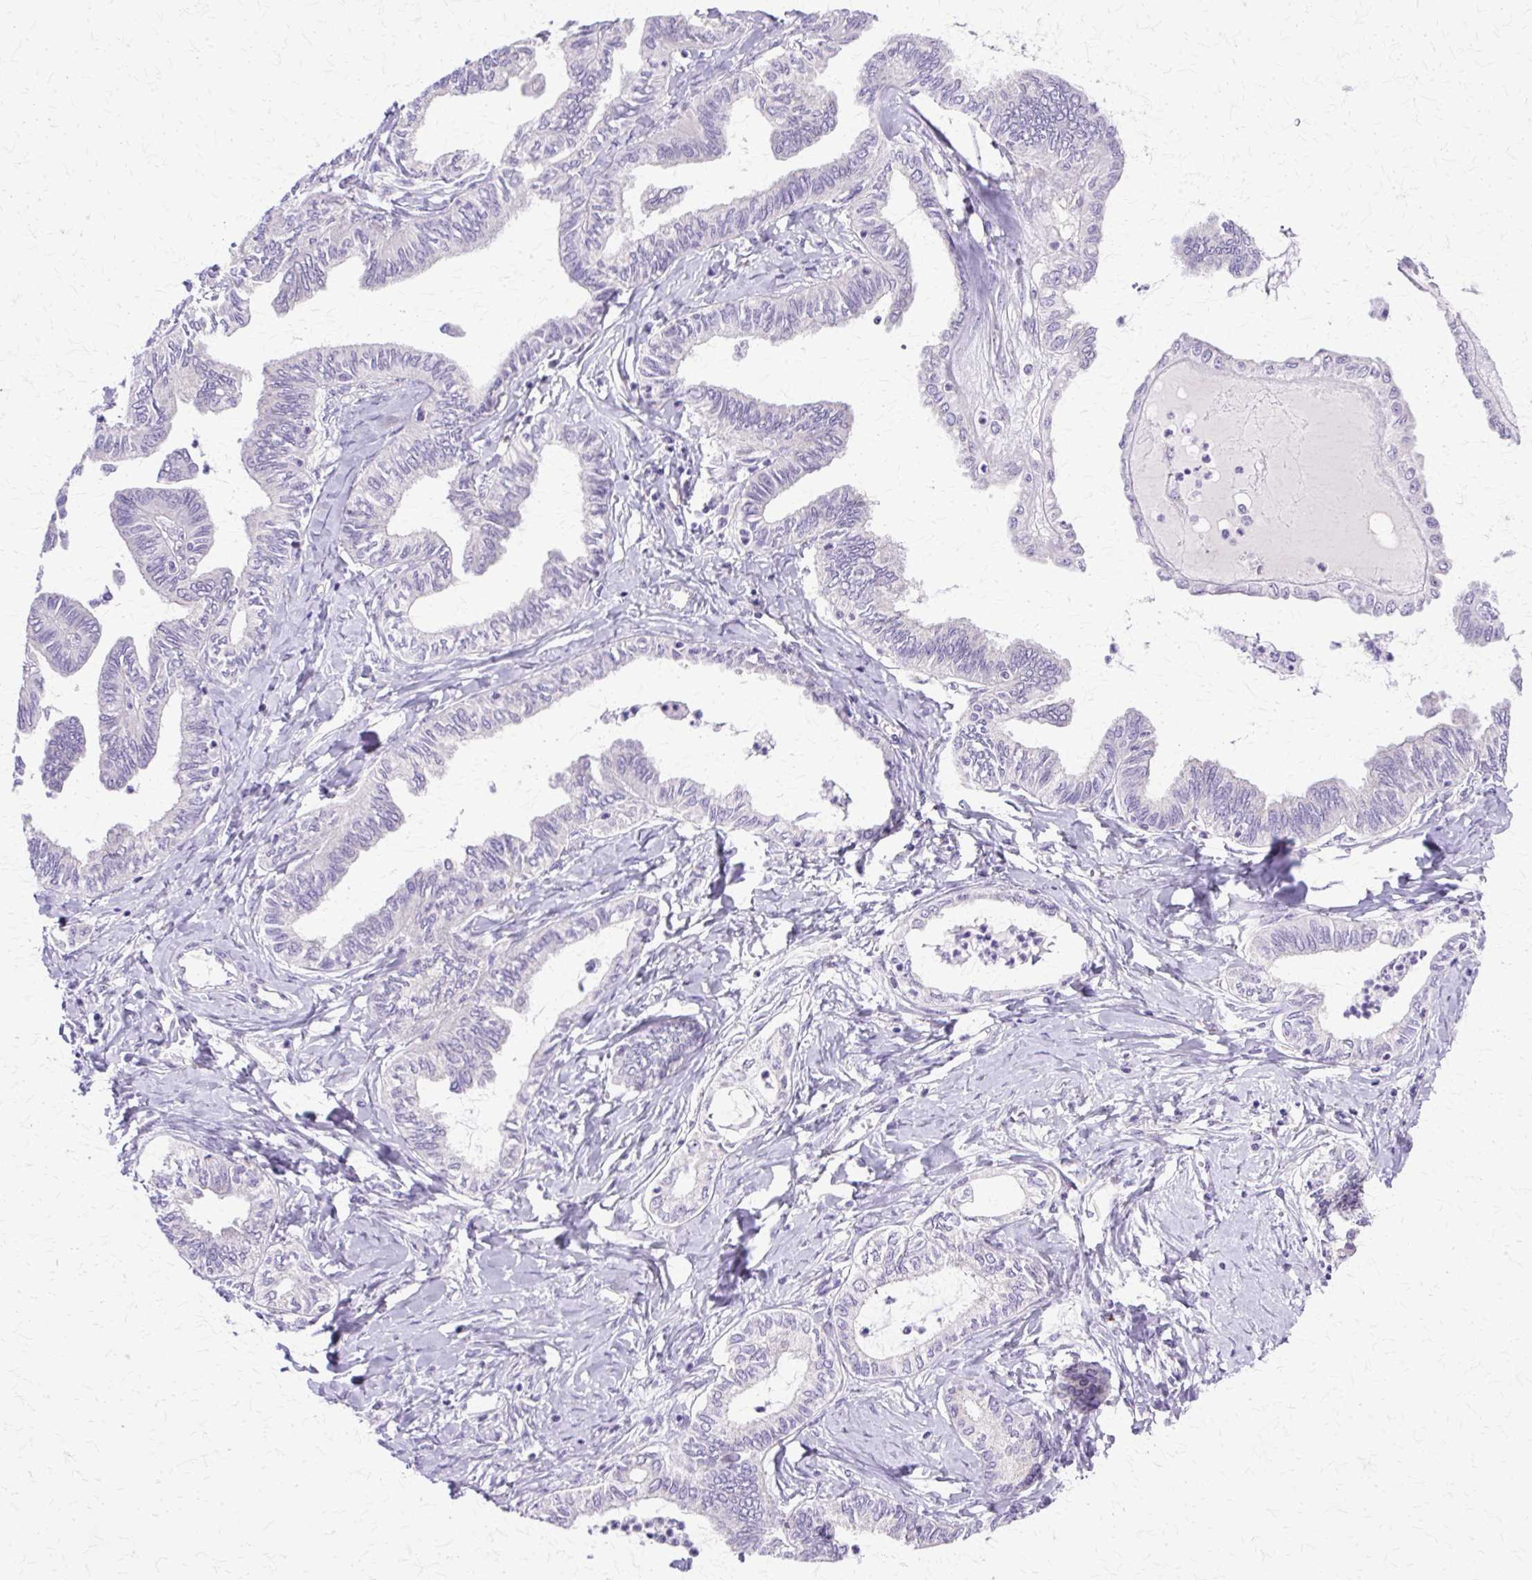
{"staining": {"intensity": "negative", "quantity": "none", "location": "none"}, "tissue": "ovarian cancer", "cell_type": "Tumor cells", "image_type": "cancer", "snomed": [{"axis": "morphology", "description": "Carcinoma, endometroid"}, {"axis": "topography", "description": "Ovary"}], "caption": "Ovarian cancer was stained to show a protein in brown. There is no significant staining in tumor cells.", "gene": "TBC1D3G", "patient": {"sex": "female", "age": 70}}